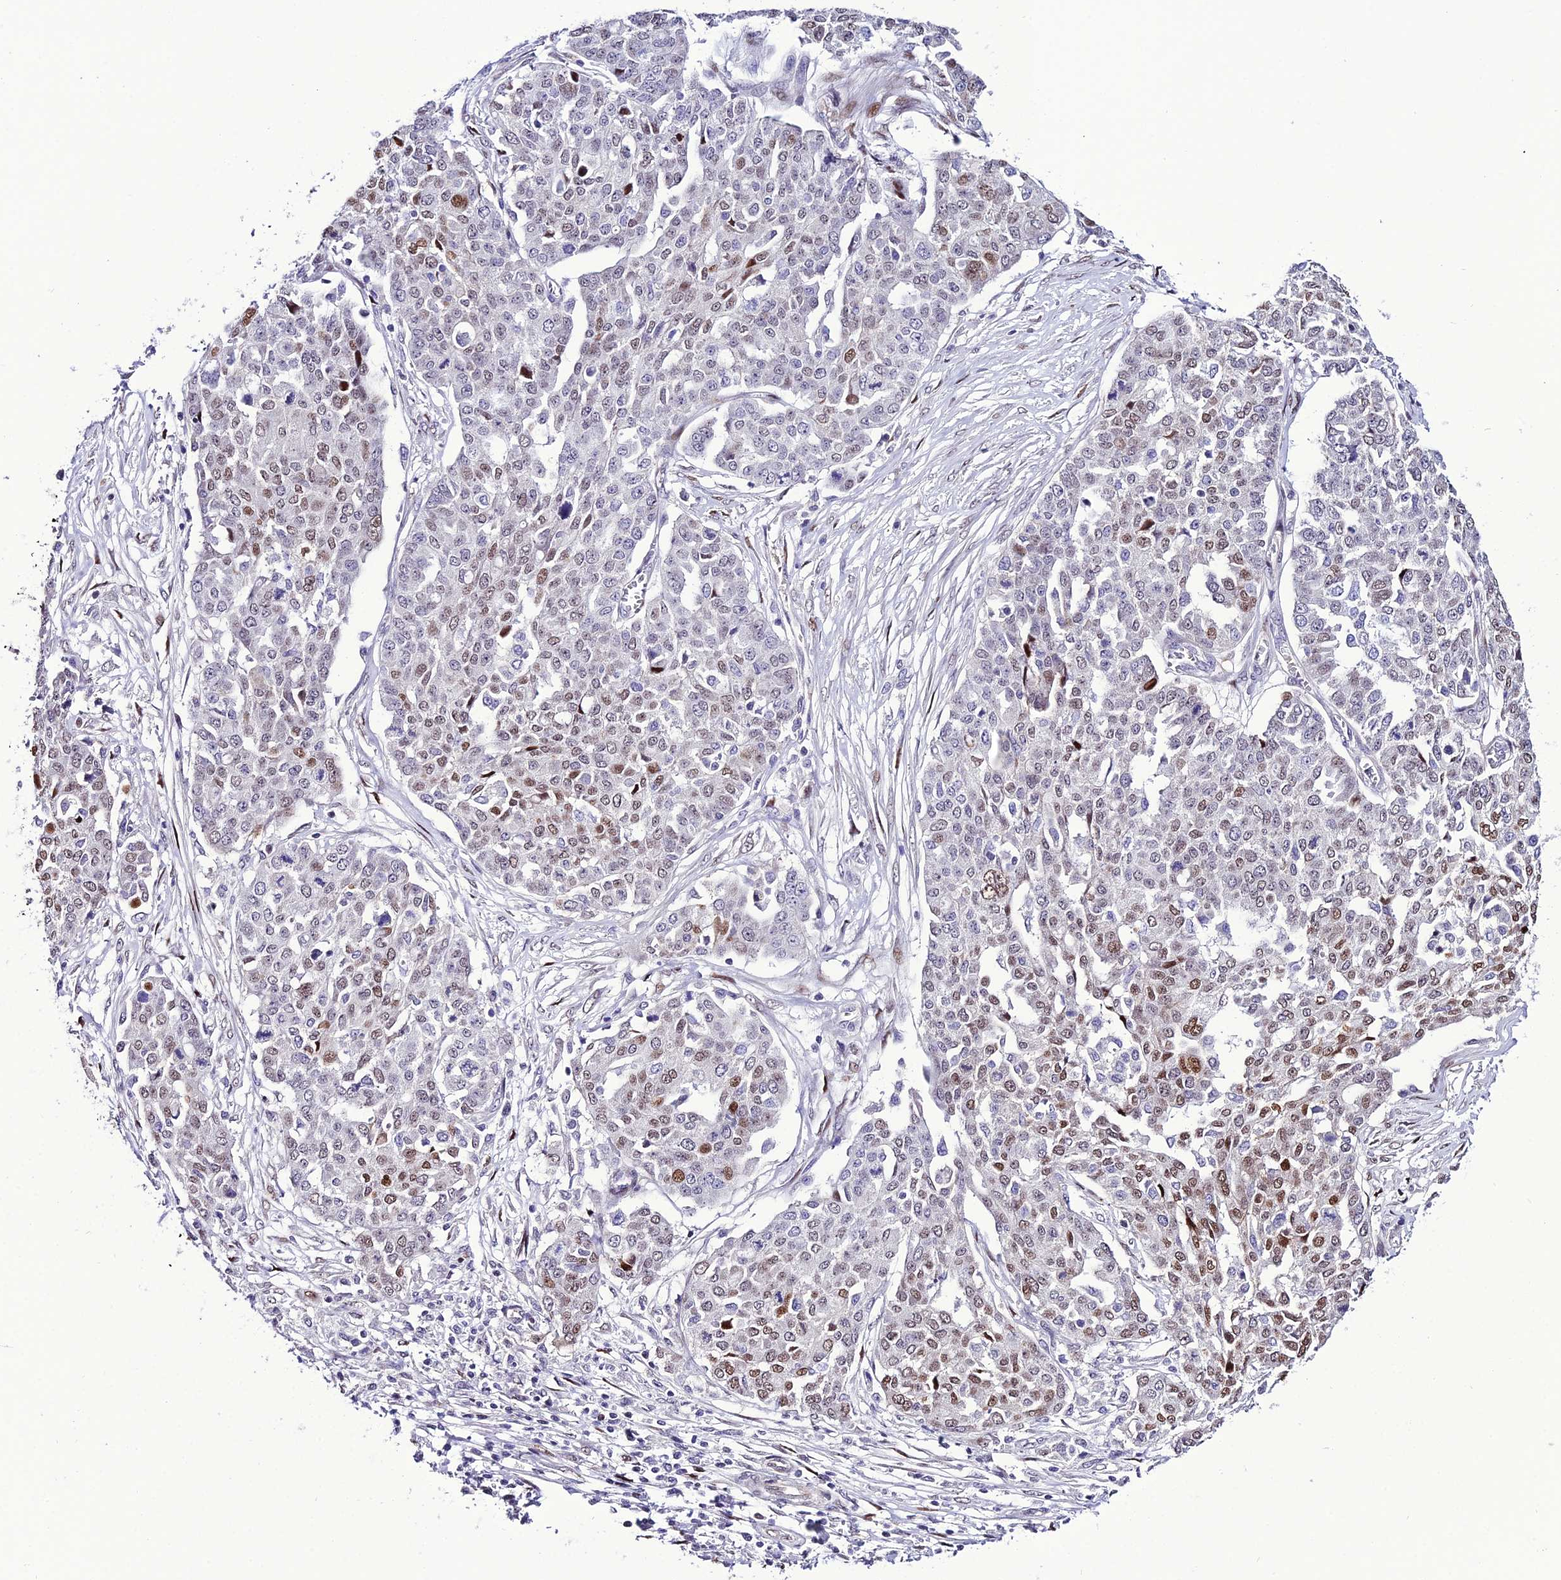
{"staining": {"intensity": "moderate", "quantity": "25%-75%", "location": "nuclear"}, "tissue": "ovarian cancer", "cell_type": "Tumor cells", "image_type": "cancer", "snomed": [{"axis": "morphology", "description": "Cystadenocarcinoma, serous, NOS"}, {"axis": "topography", "description": "Soft tissue"}, {"axis": "topography", "description": "Ovary"}], "caption": "Immunohistochemistry (IHC) (DAB (3,3'-diaminobenzidine)) staining of human ovarian serous cystadenocarcinoma reveals moderate nuclear protein staining in about 25%-75% of tumor cells. The staining was performed using DAB (3,3'-diaminobenzidine) to visualize the protein expression in brown, while the nuclei were stained in blue with hematoxylin (Magnification: 20x).", "gene": "ZNF707", "patient": {"sex": "female", "age": 57}}